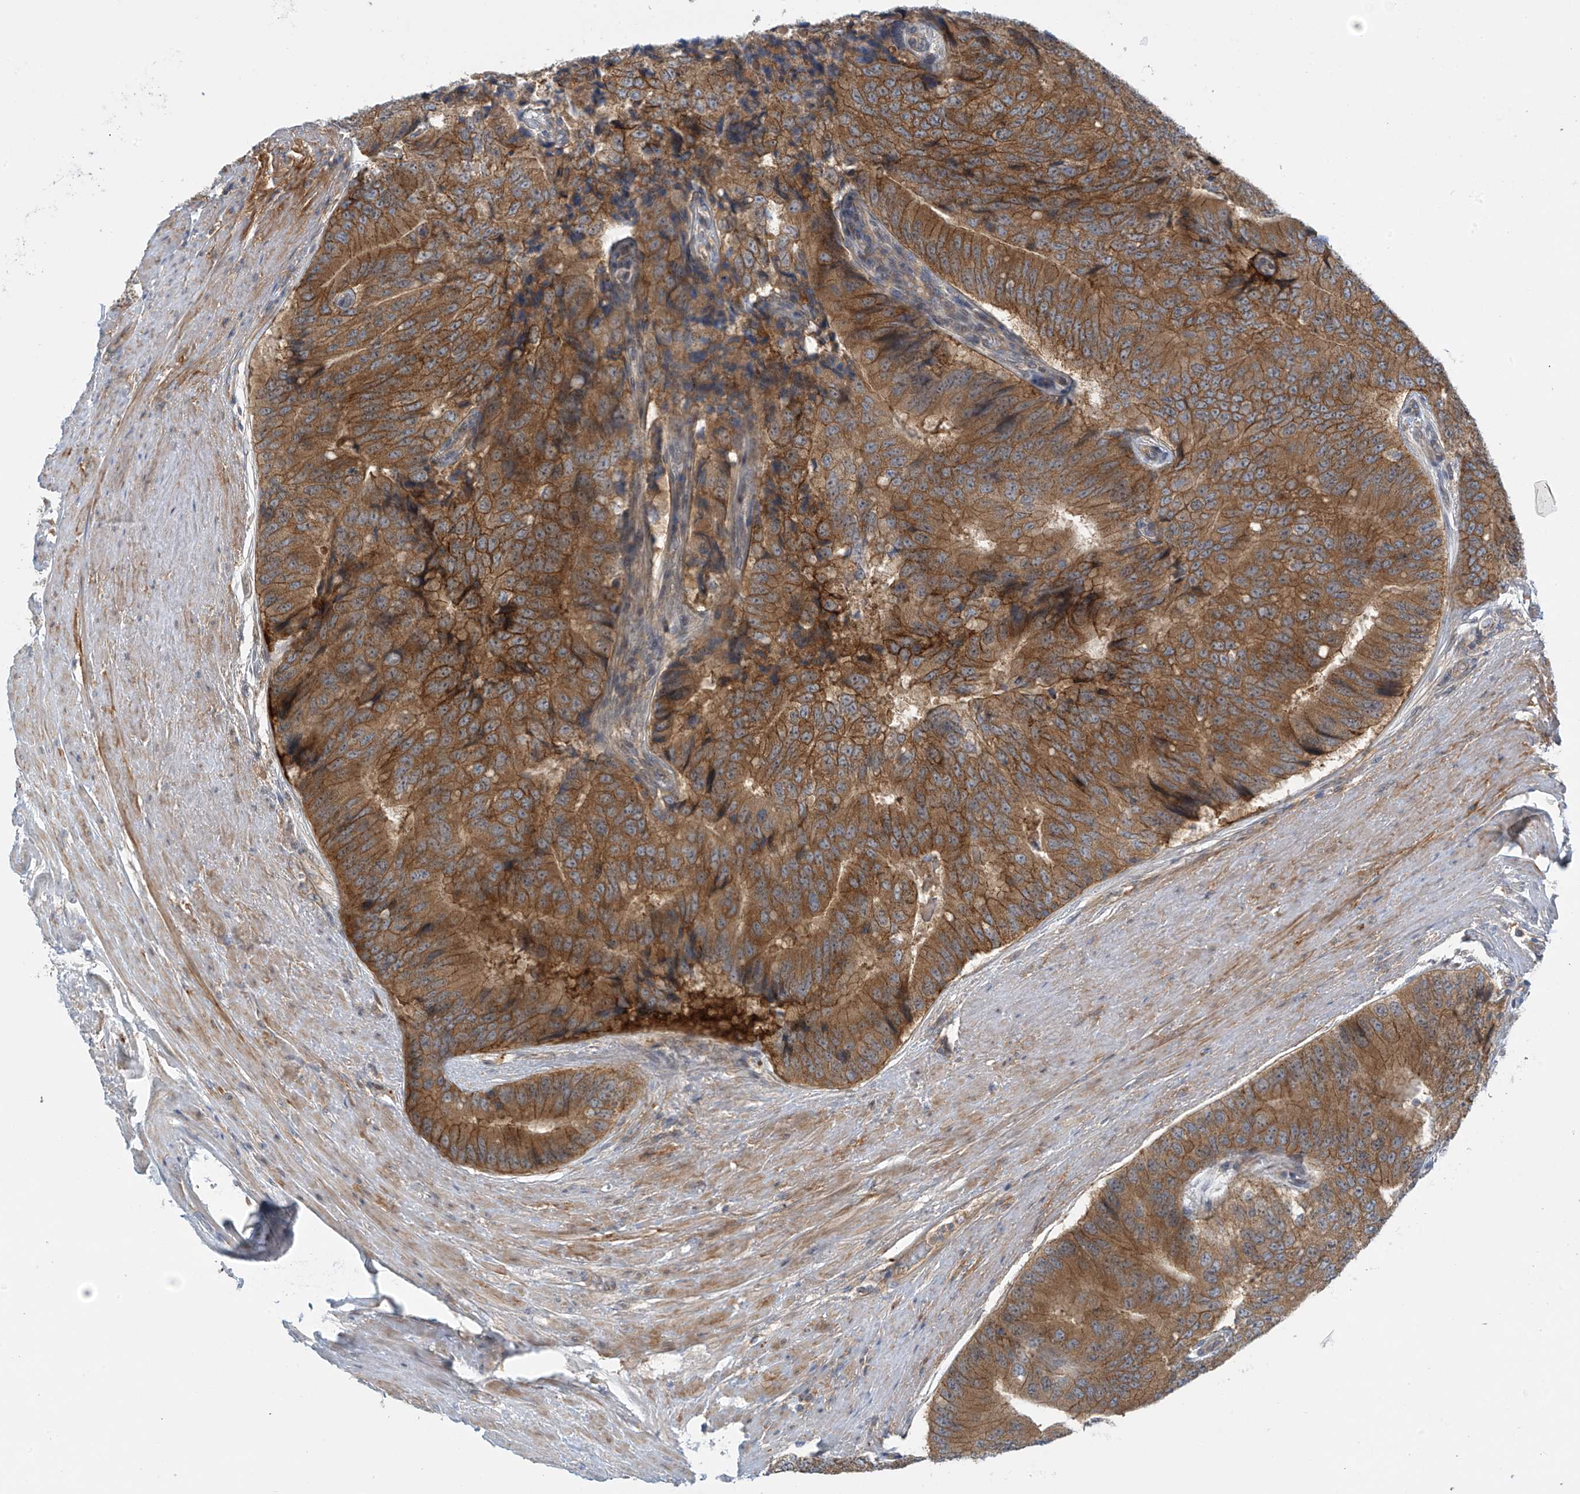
{"staining": {"intensity": "moderate", "quantity": ">75%", "location": "cytoplasmic/membranous"}, "tissue": "prostate cancer", "cell_type": "Tumor cells", "image_type": "cancer", "snomed": [{"axis": "morphology", "description": "Adenocarcinoma, High grade"}, {"axis": "topography", "description": "Prostate"}], "caption": "DAB (3,3'-diaminobenzidine) immunohistochemical staining of prostate cancer (adenocarcinoma (high-grade)) exhibits moderate cytoplasmic/membranous protein positivity in about >75% of tumor cells.", "gene": "FSD1L", "patient": {"sex": "male", "age": 70}}